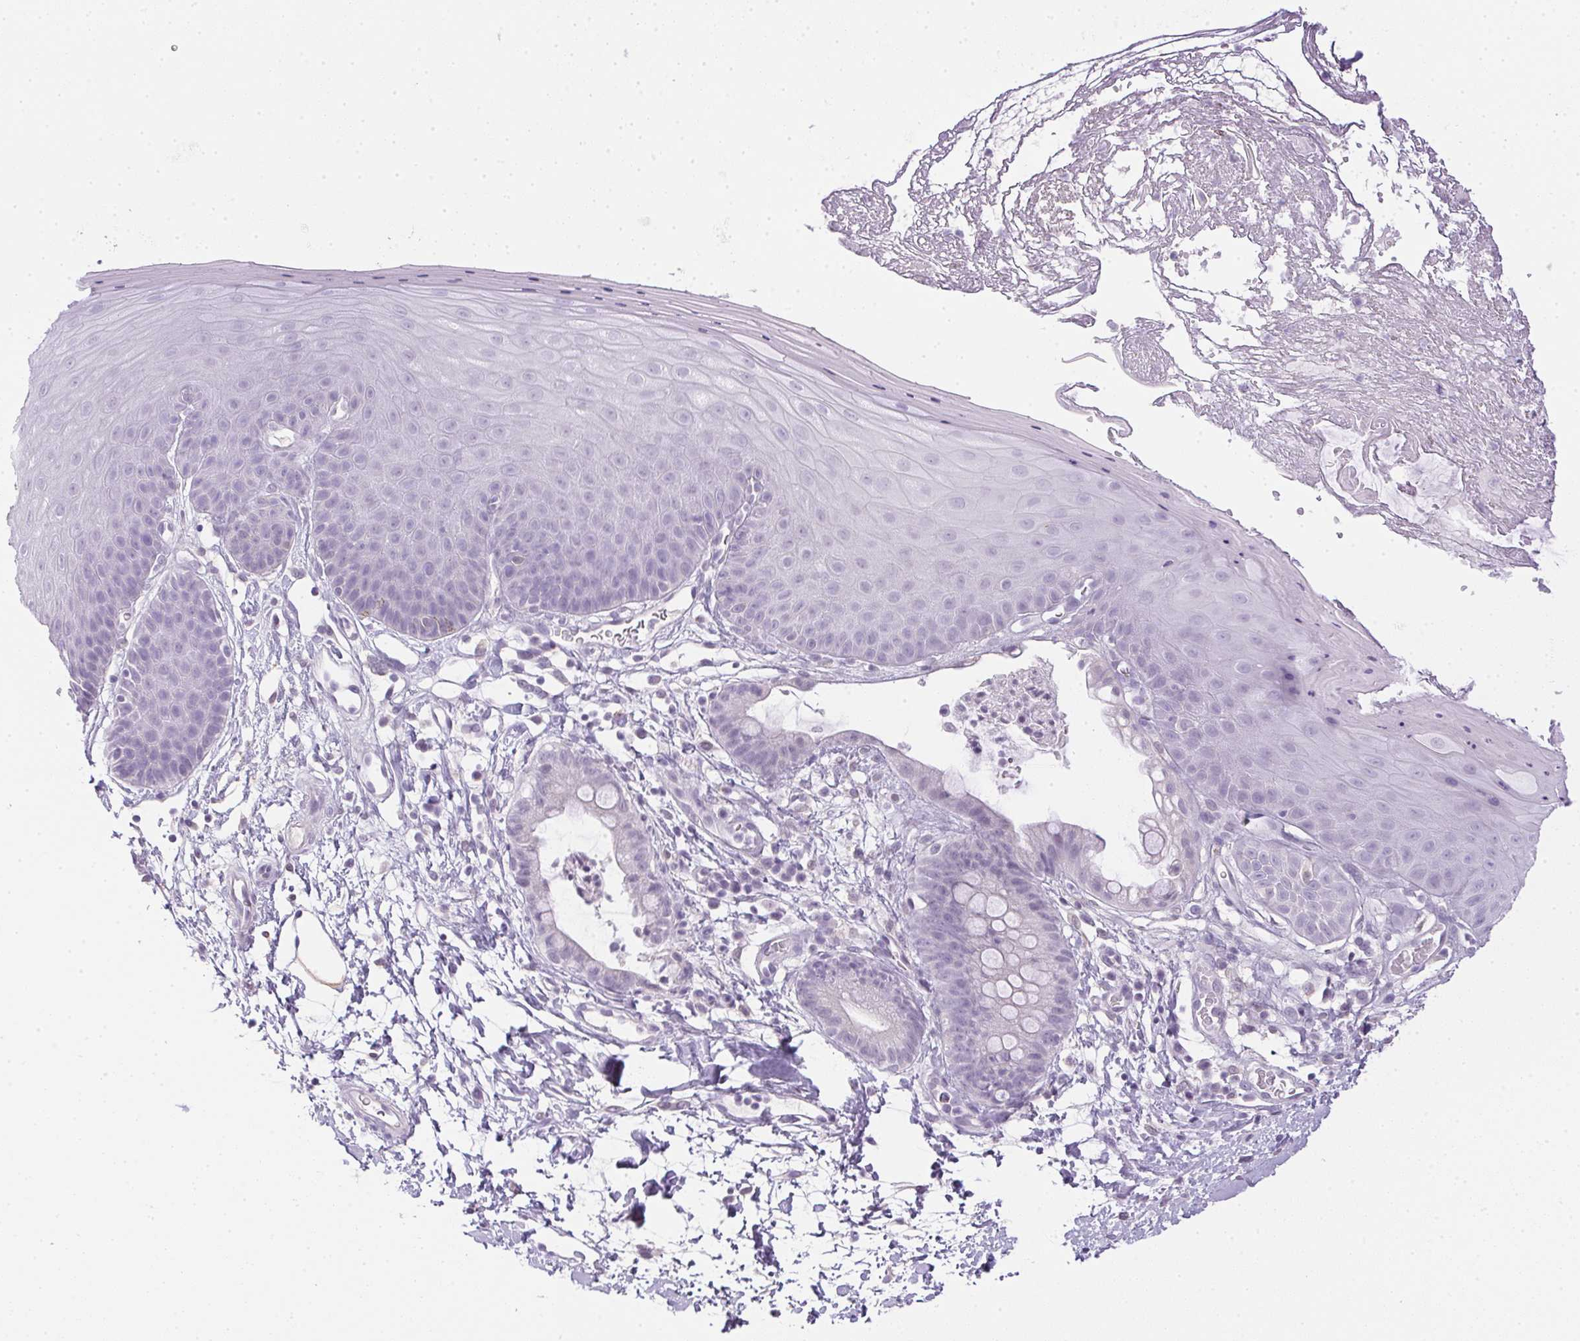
{"staining": {"intensity": "negative", "quantity": "none", "location": "none"}, "tissue": "skin", "cell_type": "Epidermal cells", "image_type": "normal", "snomed": [{"axis": "morphology", "description": "Normal tissue, NOS"}, {"axis": "topography", "description": "Anal"}], "caption": "Epidermal cells show no significant expression in unremarkable skin. (Immunohistochemistry (ihc), brightfield microscopy, high magnification).", "gene": "PRL", "patient": {"sex": "male", "age": 53}}